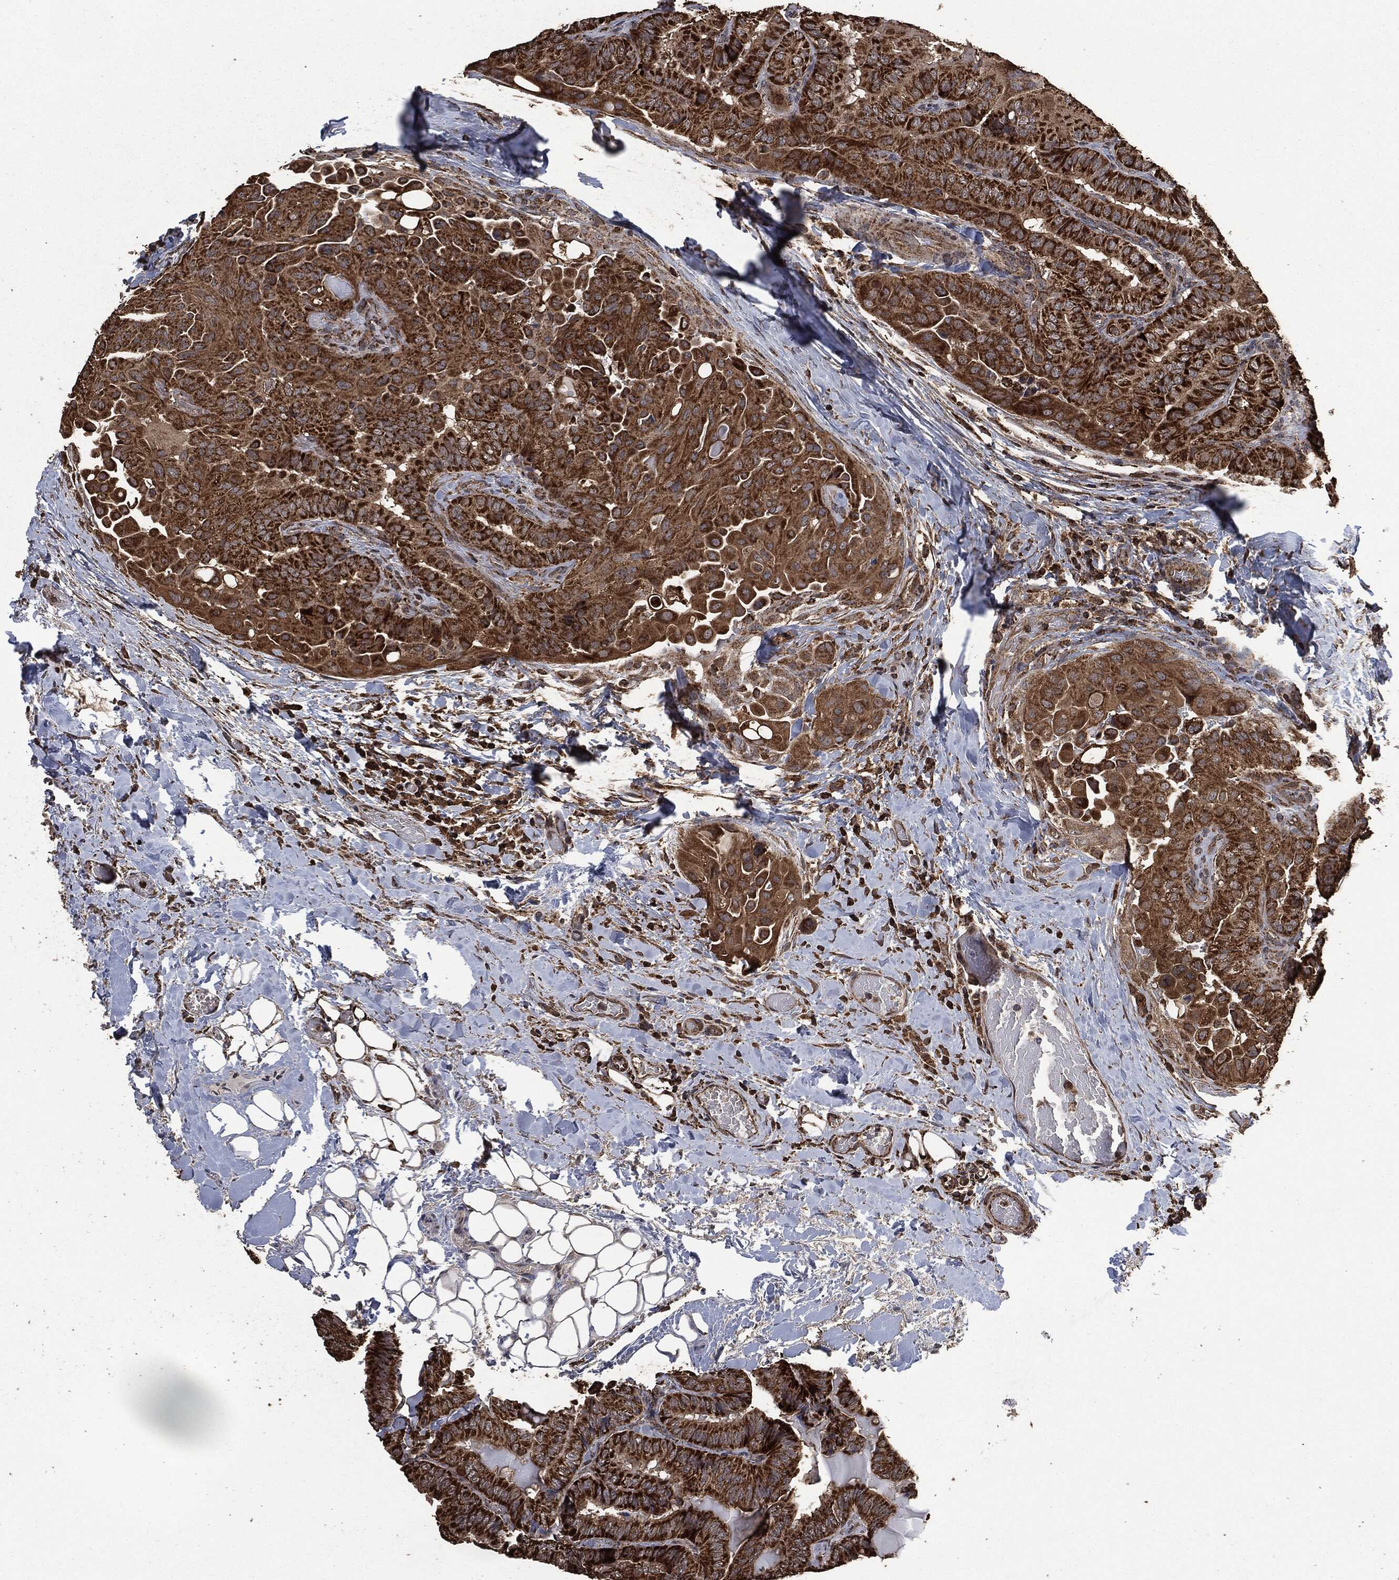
{"staining": {"intensity": "strong", "quantity": ">75%", "location": "cytoplasmic/membranous"}, "tissue": "thyroid cancer", "cell_type": "Tumor cells", "image_type": "cancer", "snomed": [{"axis": "morphology", "description": "Papillary adenocarcinoma, NOS"}, {"axis": "topography", "description": "Thyroid gland"}], "caption": "This is an image of immunohistochemistry (IHC) staining of thyroid papillary adenocarcinoma, which shows strong staining in the cytoplasmic/membranous of tumor cells.", "gene": "LIG3", "patient": {"sex": "female", "age": 68}}